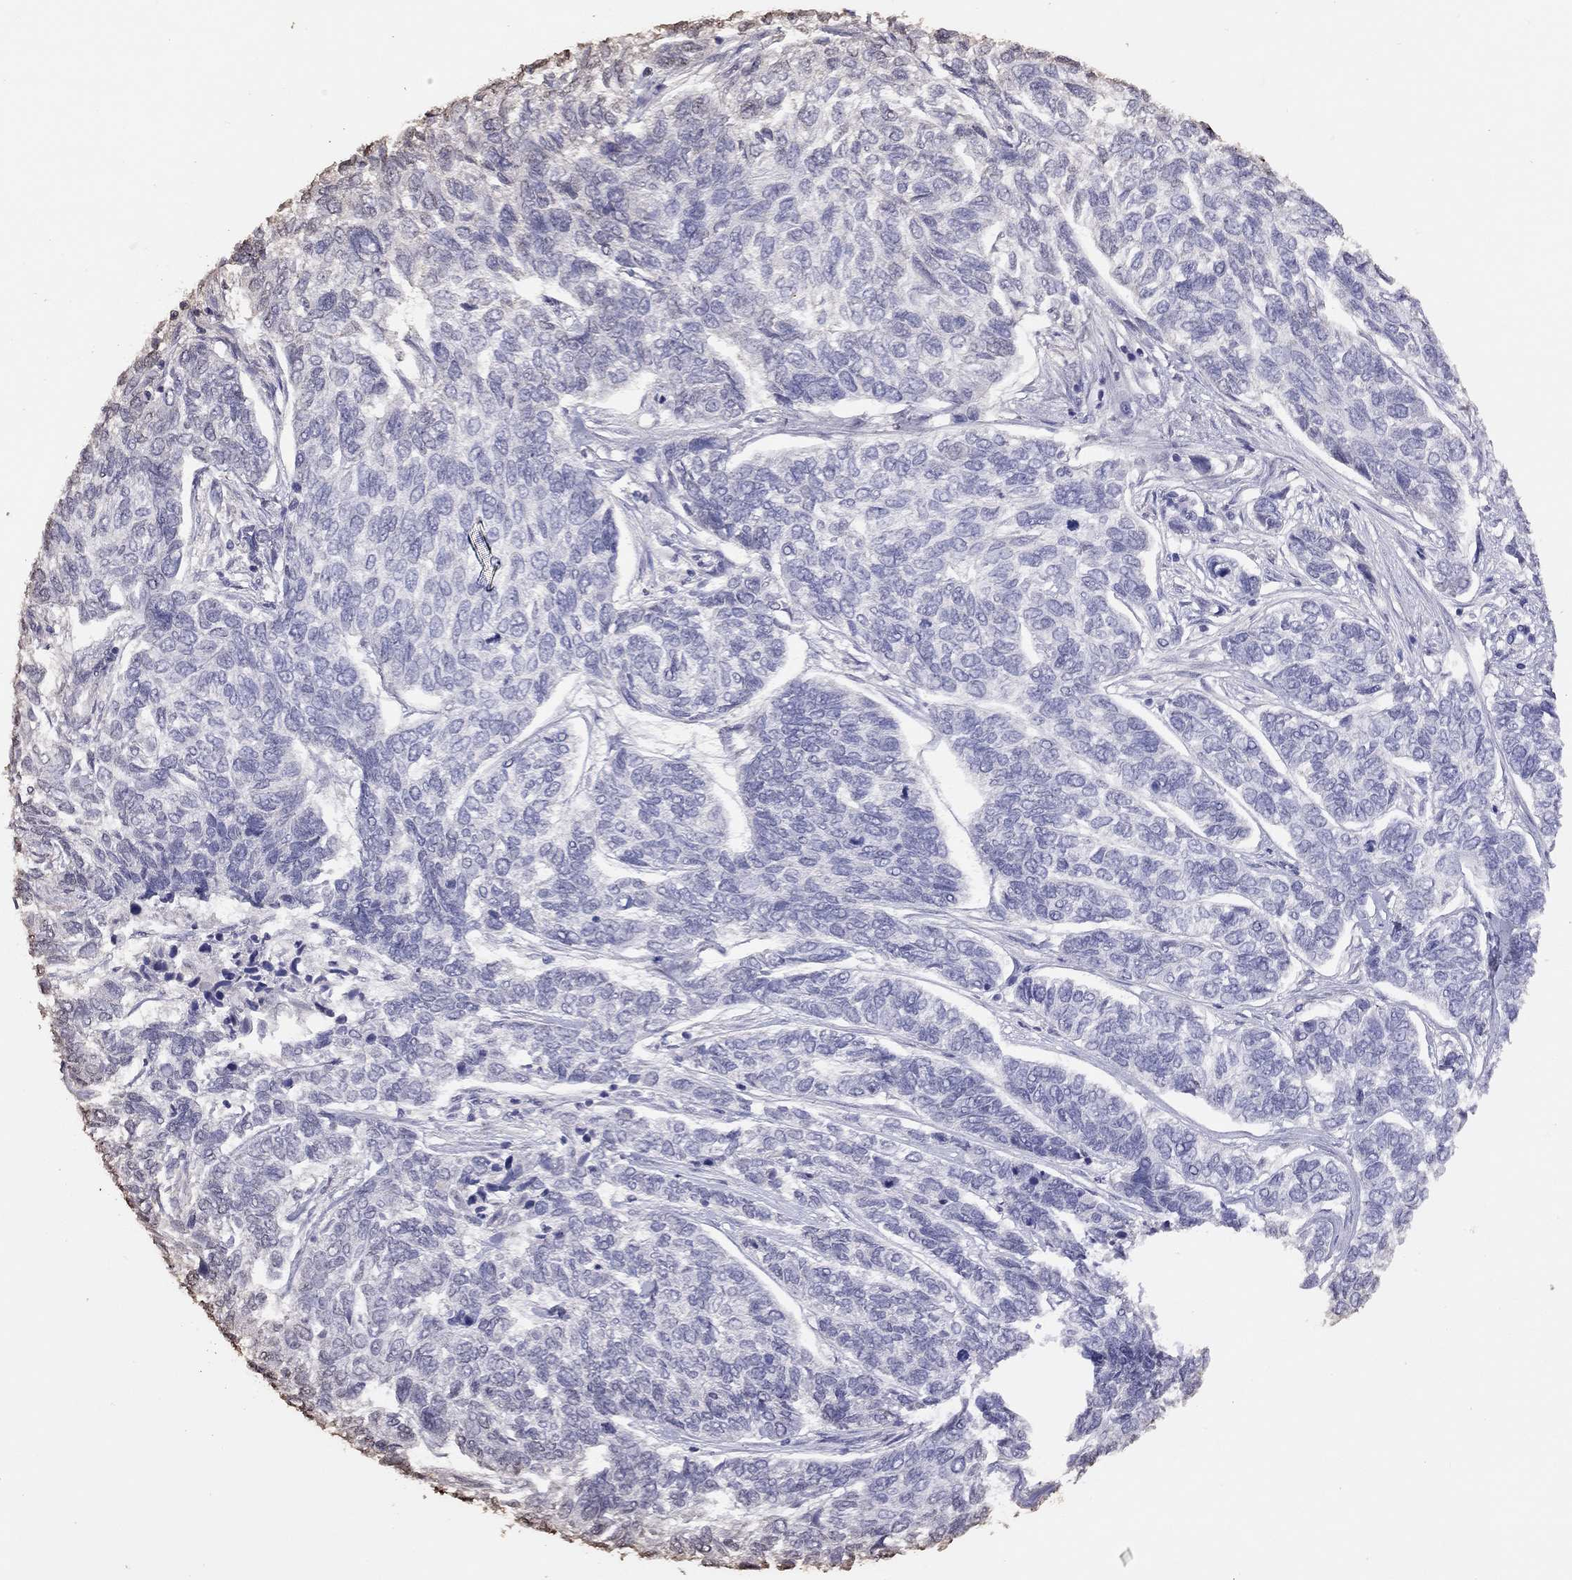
{"staining": {"intensity": "negative", "quantity": "none", "location": "none"}, "tissue": "skin cancer", "cell_type": "Tumor cells", "image_type": "cancer", "snomed": [{"axis": "morphology", "description": "Basal cell carcinoma"}, {"axis": "topography", "description": "Skin"}], "caption": "Protein analysis of skin cancer (basal cell carcinoma) demonstrates no significant positivity in tumor cells.", "gene": "SUN3", "patient": {"sex": "female", "age": 65}}